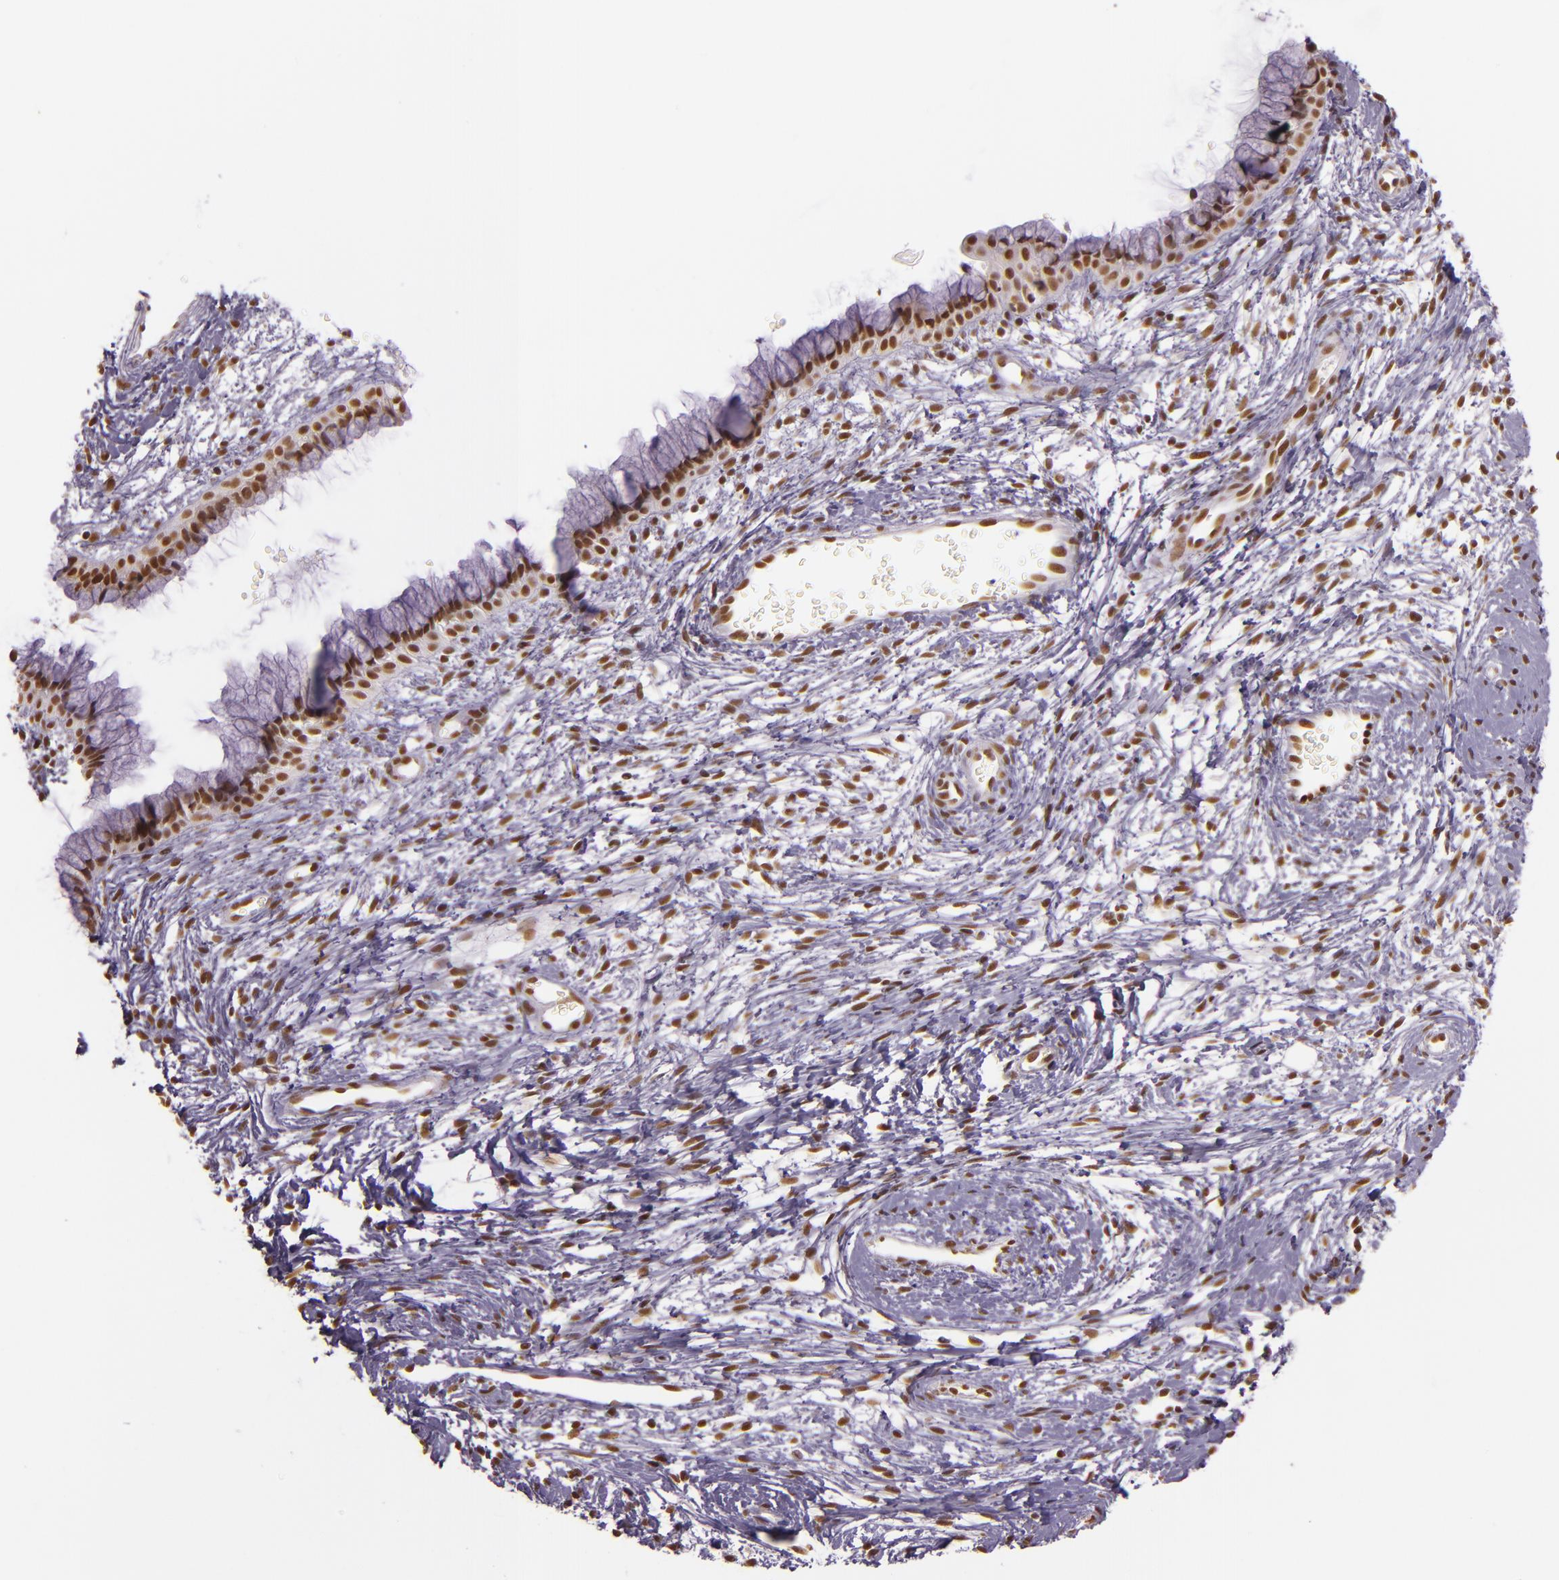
{"staining": {"intensity": "moderate", "quantity": ">75%", "location": "nuclear"}, "tissue": "cervix", "cell_type": "Glandular cells", "image_type": "normal", "snomed": [{"axis": "morphology", "description": "Normal tissue, NOS"}, {"axis": "topography", "description": "Cervix"}], "caption": "A medium amount of moderate nuclear positivity is seen in about >75% of glandular cells in benign cervix.", "gene": "USF1", "patient": {"sex": "female", "age": 39}}